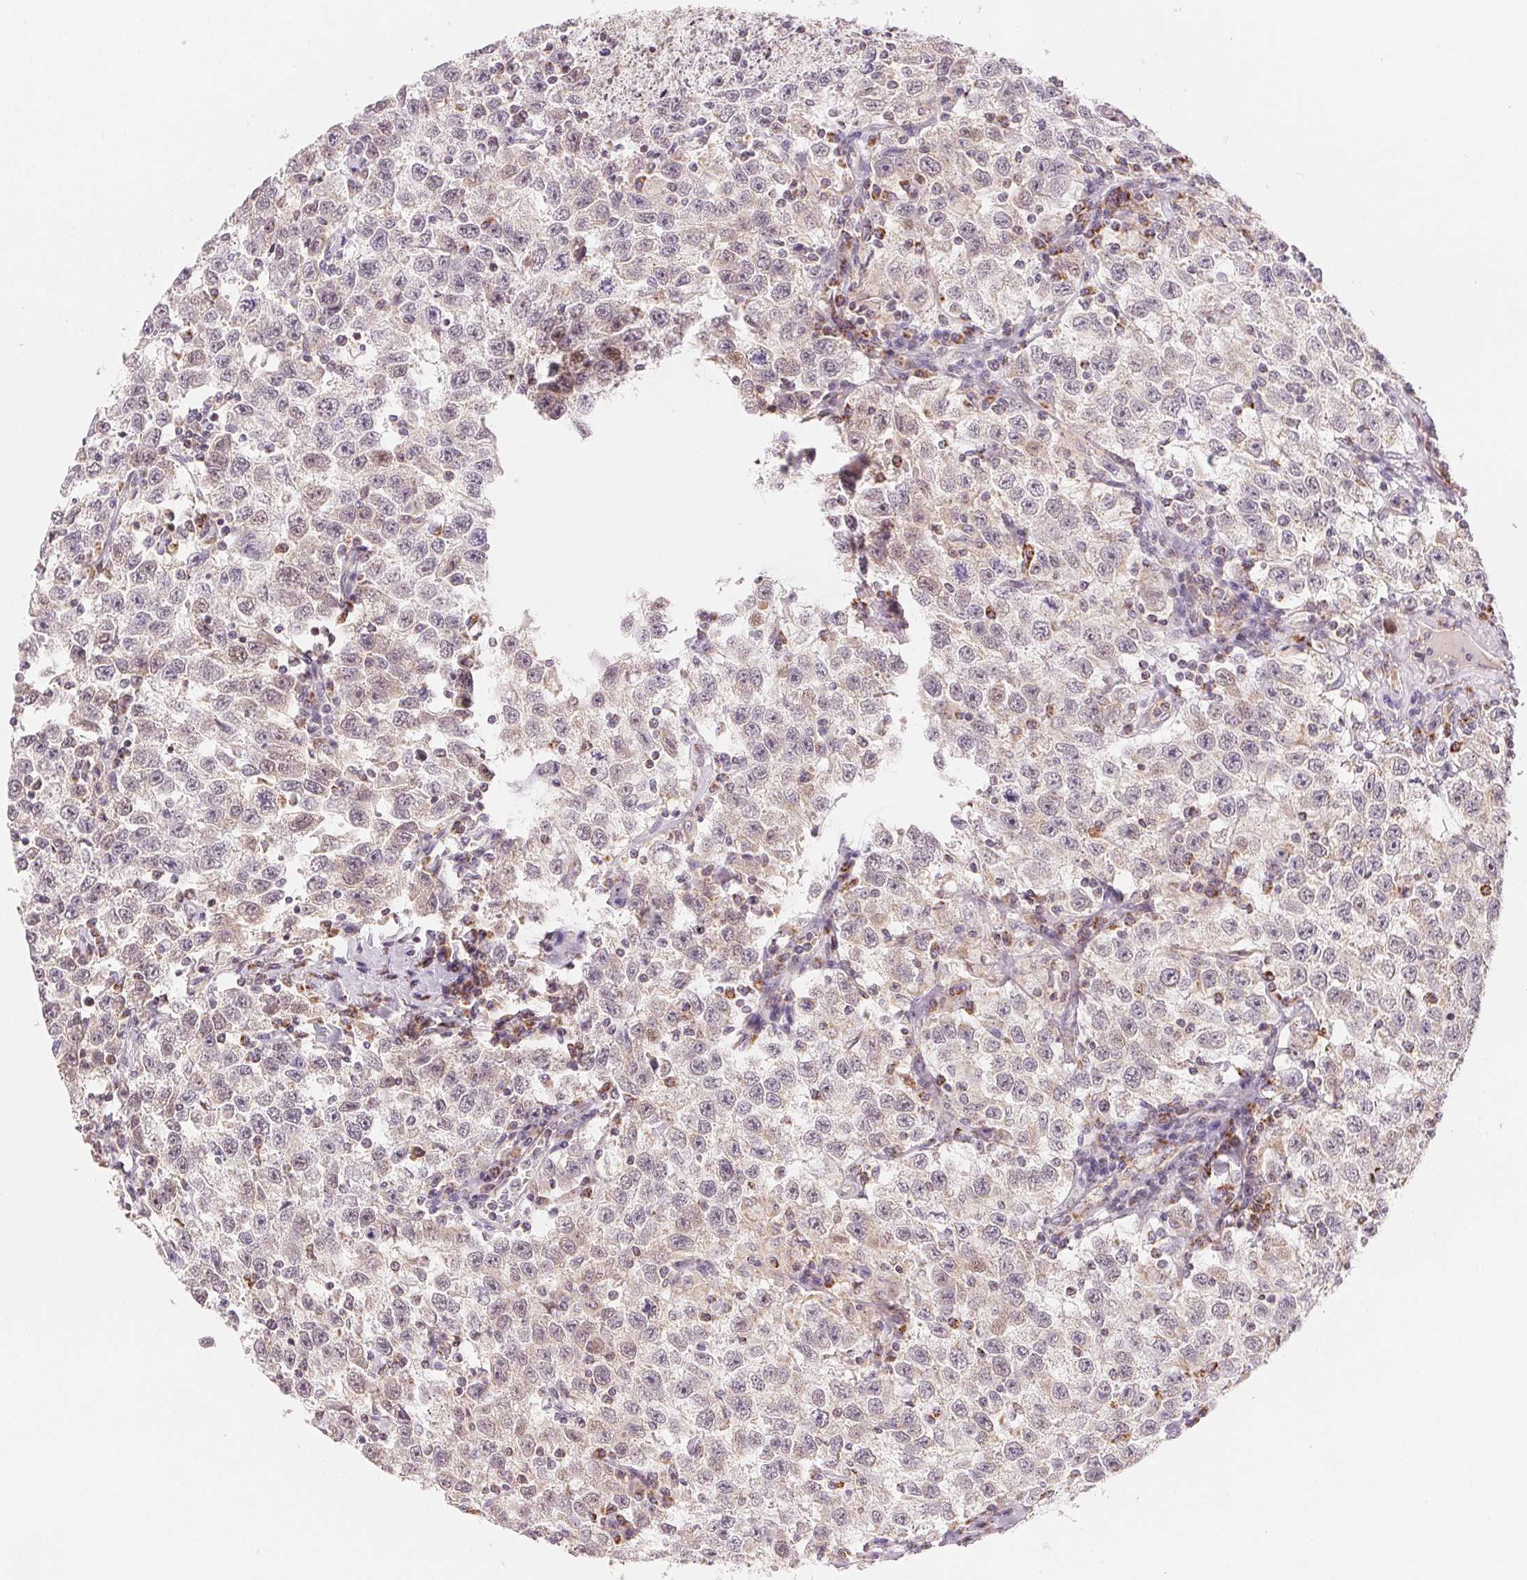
{"staining": {"intensity": "weak", "quantity": "<25%", "location": "cytoplasmic/membranous"}, "tissue": "testis cancer", "cell_type": "Tumor cells", "image_type": "cancer", "snomed": [{"axis": "morphology", "description": "Seminoma, NOS"}, {"axis": "topography", "description": "Testis"}], "caption": "Testis seminoma was stained to show a protein in brown. There is no significant expression in tumor cells.", "gene": "HINT2", "patient": {"sex": "male", "age": 41}}